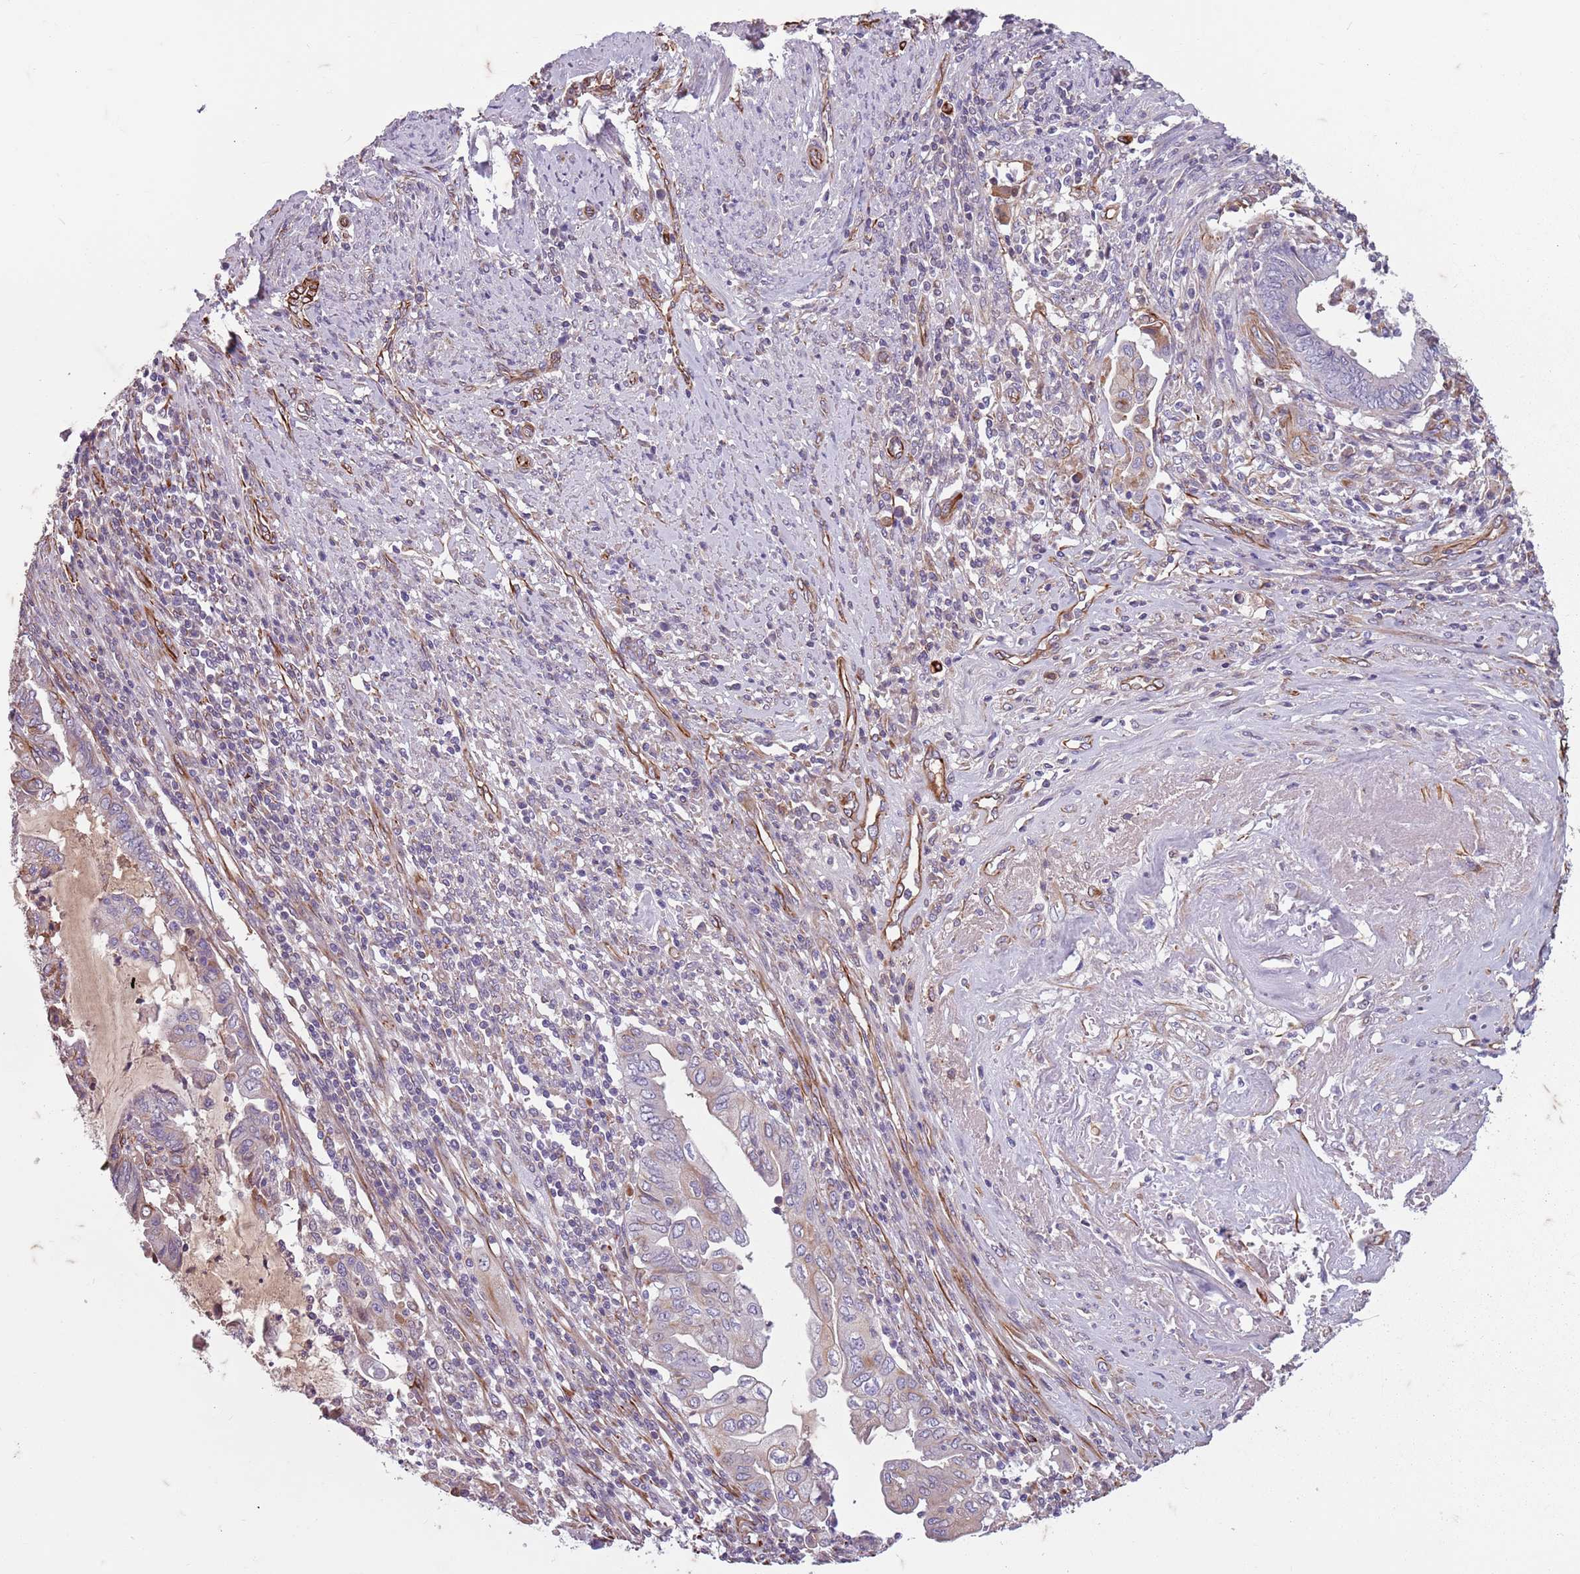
{"staining": {"intensity": "negative", "quantity": "none", "location": "none"}, "tissue": "endometrial cancer", "cell_type": "Tumor cells", "image_type": "cancer", "snomed": [{"axis": "morphology", "description": "Adenocarcinoma, NOS"}, {"axis": "topography", "description": "Uterus"}, {"axis": "topography", "description": "Endometrium"}], "caption": "This is a histopathology image of immunohistochemistry staining of endometrial cancer (adenocarcinoma), which shows no staining in tumor cells.", "gene": "TAS2R38", "patient": {"sex": "female", "age": 70}}